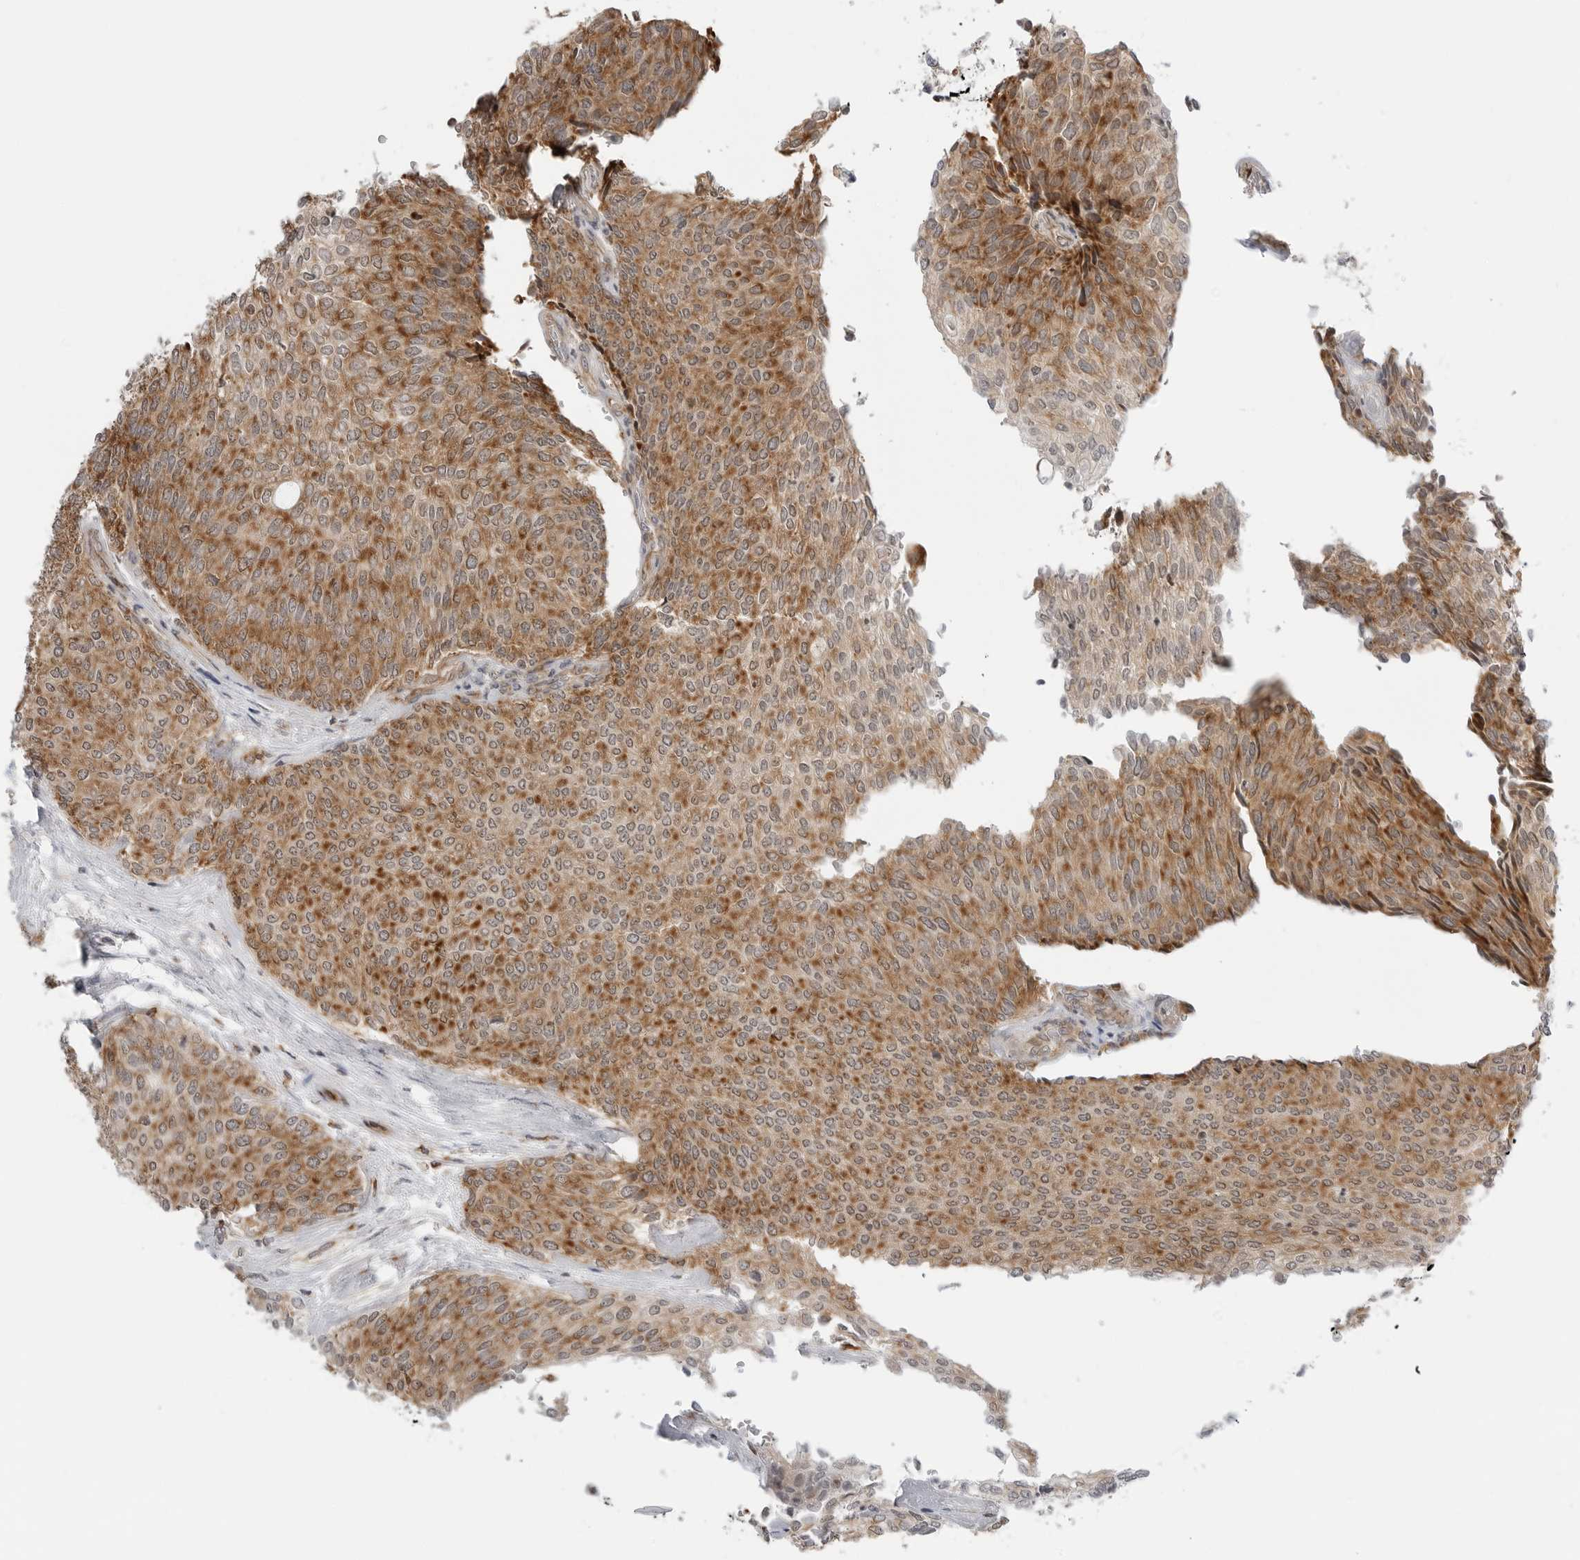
{"staining": {"intensity": "moderate", "quantity": ">75%", "location": "cytoplasmic/membranous"}, "tissue": "urothelial cancer", "cell_type": "Tumor cells", "image_type": "cancer", "snomed": [{"axis": "morphology", "description": "Urothelial carcinoma, Low grade"}, {"axis": "topography", "description": "Urinary bladder"}], "caption": "An immunohistochemistry image of tumor tissue is shown. Protein staining in brown highlights moderate cytoplasmic/membranous positivity in urothelial carcinoma (low-grade) within tumor cells.", "gene": "PEX2", "patient": {"sex": "female", "age": 79}}